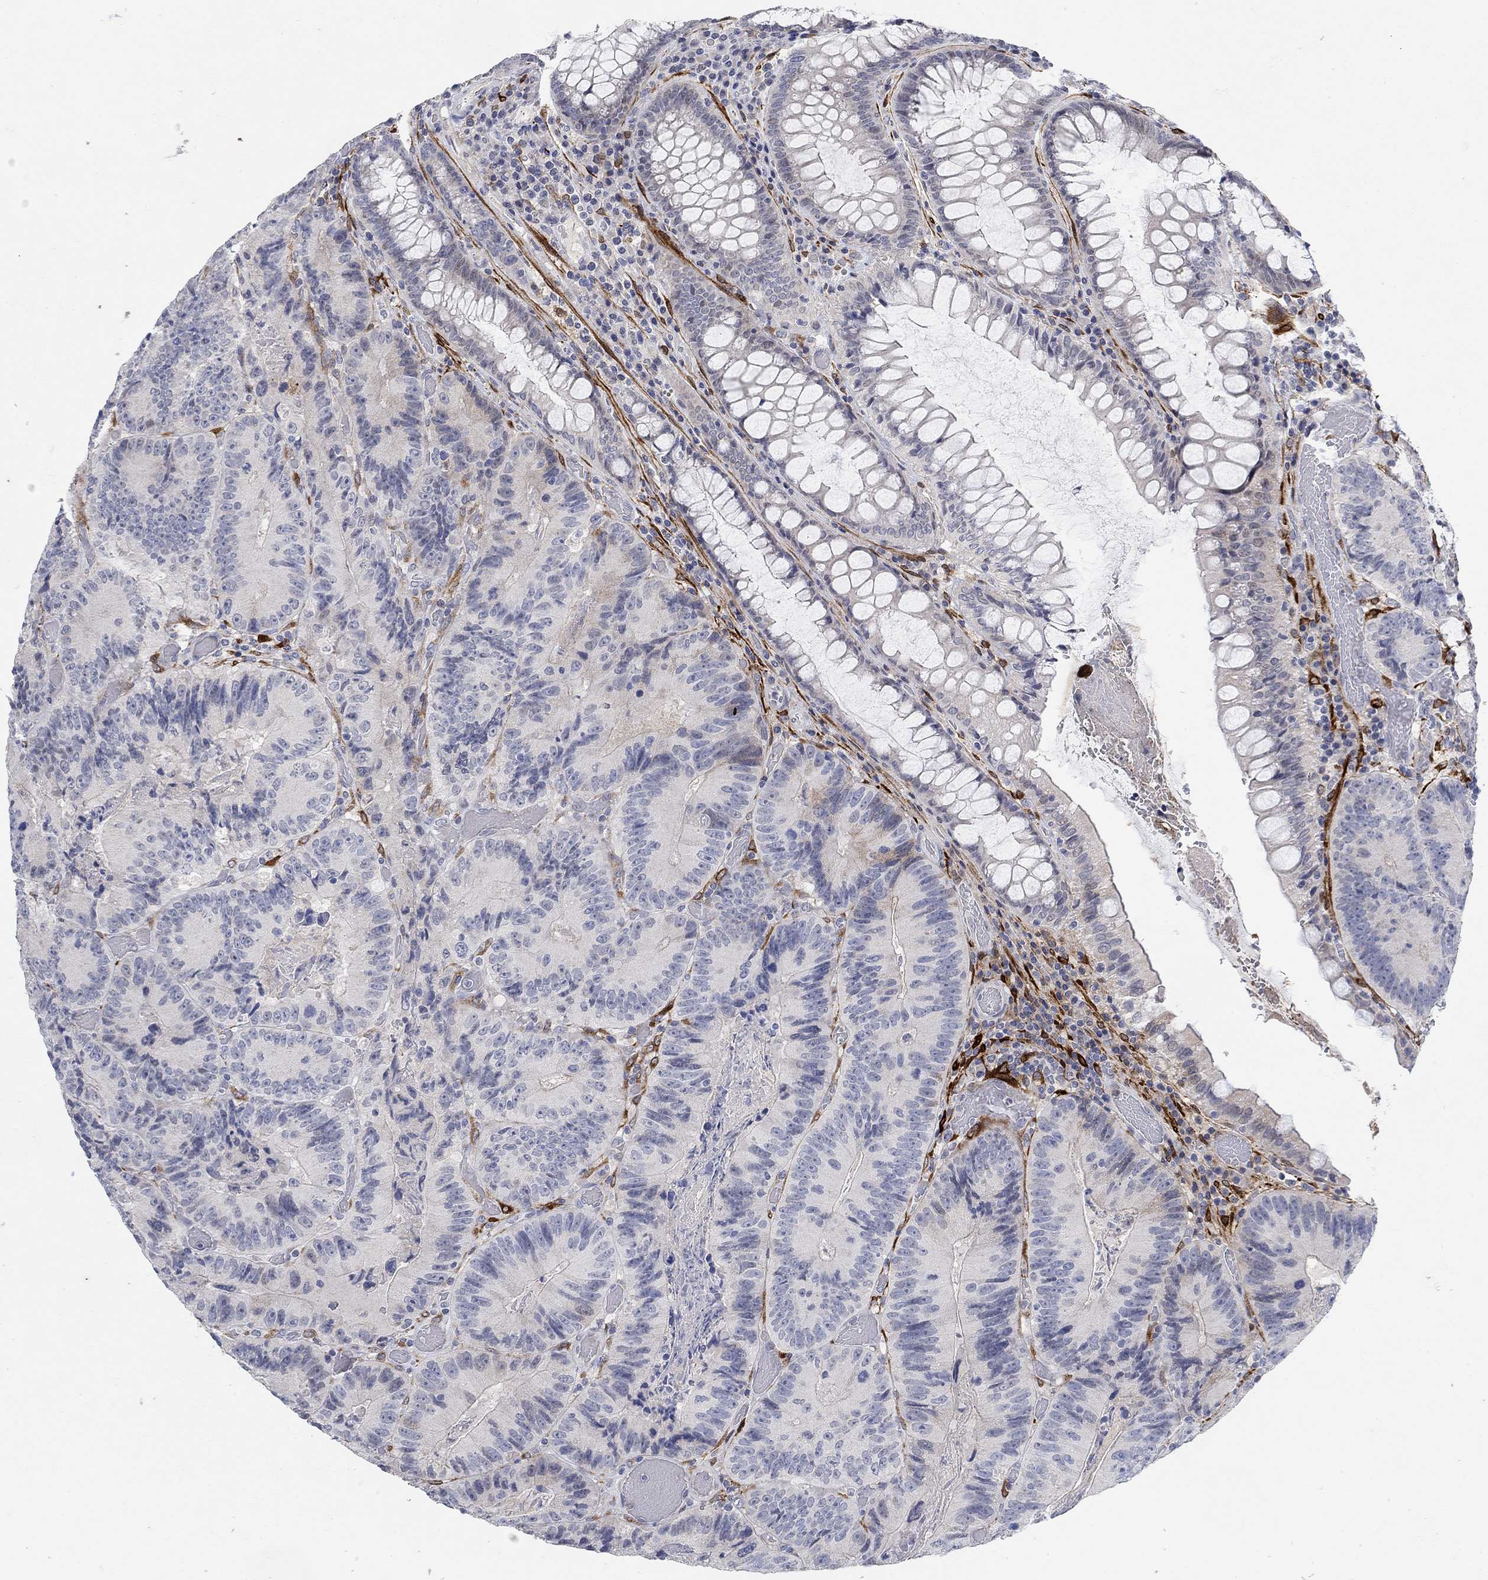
{"staining": {"intensity": "negative", "quantity": "none", "location": "none"}, "tissue": "colorectal cancer", "cell_type": "Tumor cells", "image_type": "cancer", "snomed": [{"axis": "morphology", "description": "Adenocarcinoma, NOS"}, {"axis": "topography", "description": "Colon"}], "caption": "Micrograph shows no significant protein positivity in tumor cells of colorectal cancer (adenocarcinoma).", "gene": "VAT1L", "patient": {"sex": "female", "age": 86}}